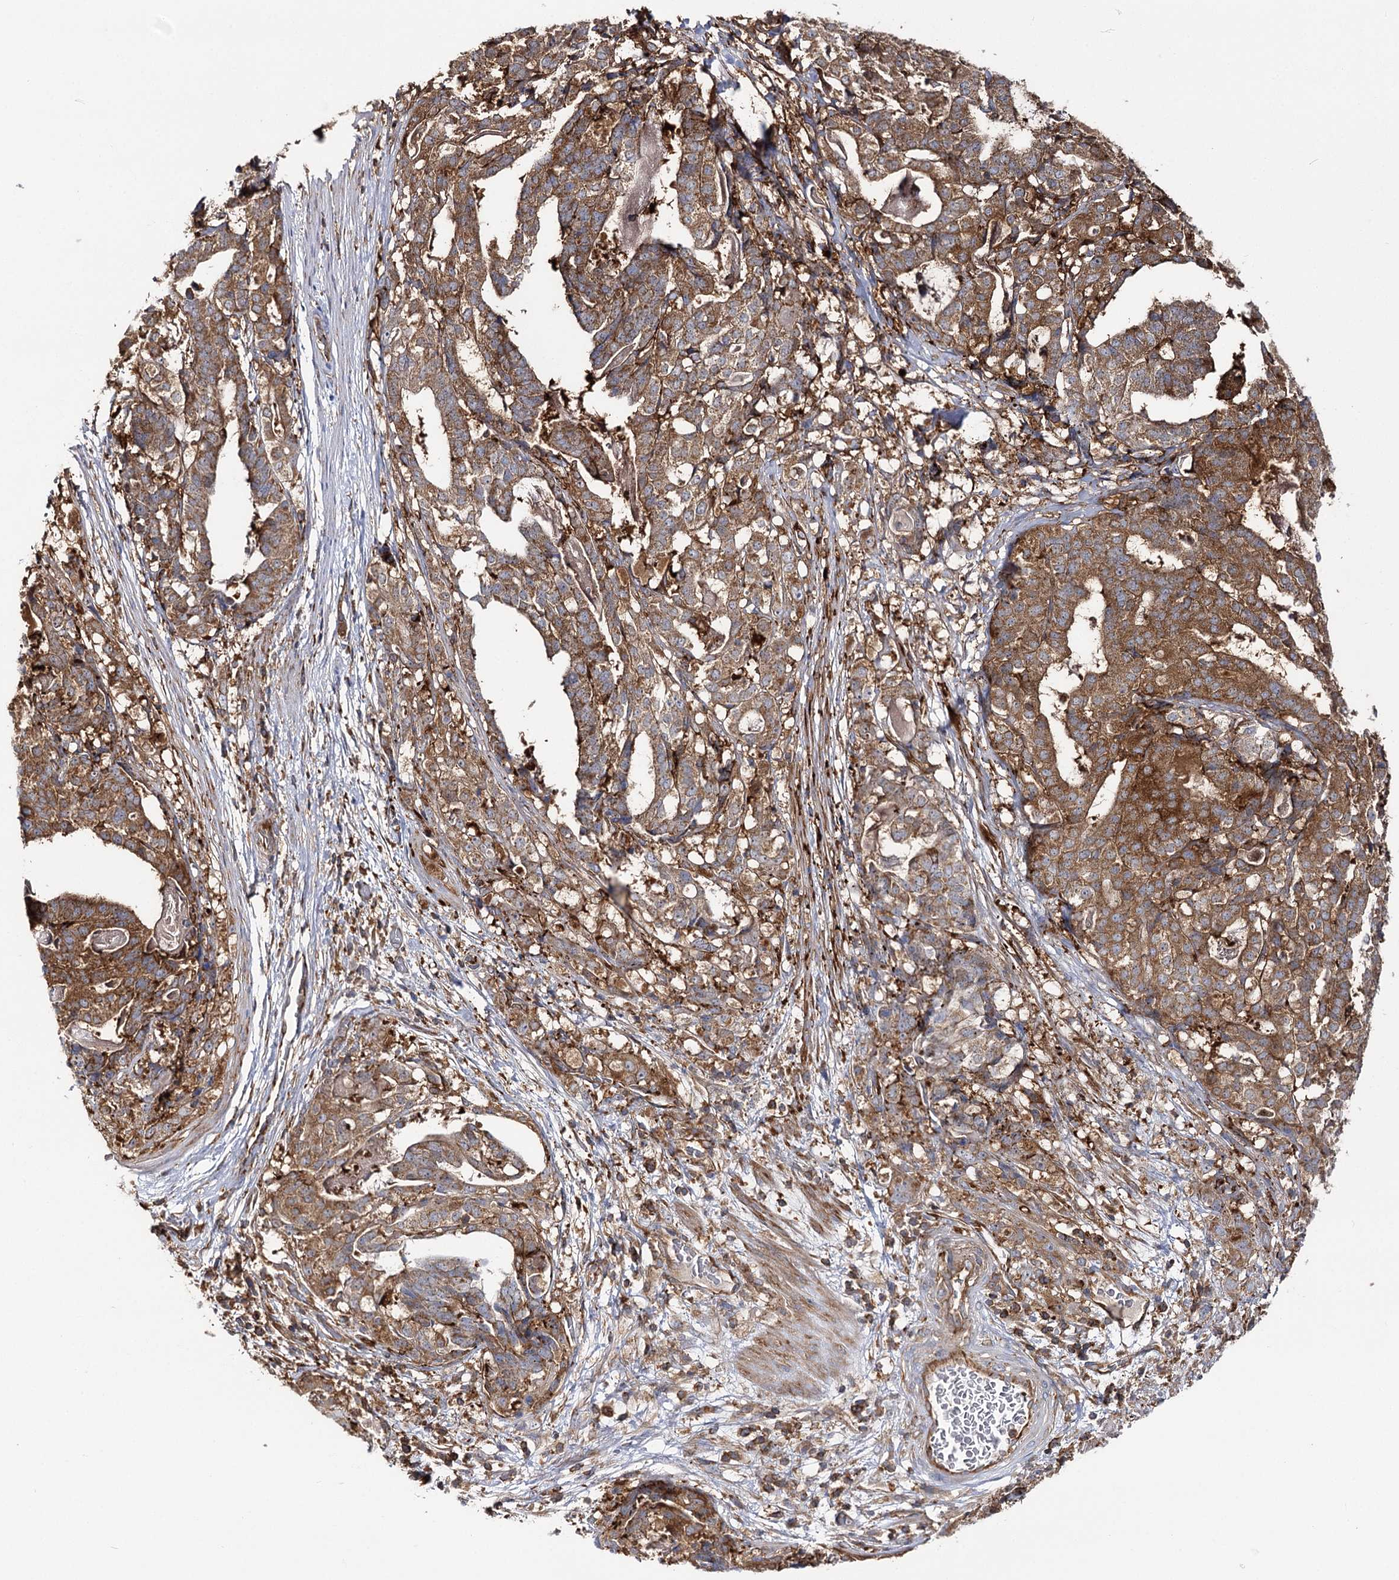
{"staining": {"intensity": "moderate", "quantity": ">75%", "location": "cytoplasmic/membranous"}, "tissue": "stomach cancer", "cell_type": "Tumor cells", "image_type": "cancer", "snomed": [{"axis": "morphology", "description": "Adenocarcinoma, NOS"}, {"axis": "topography", "description": "Stomach"}], "caption": "Human stomach adenocarcinoma stained with a protein marker reveals moderate staining in tumor cells.", "gene": "SEC24B", "patient": {"sex": "male", "age": 48}}